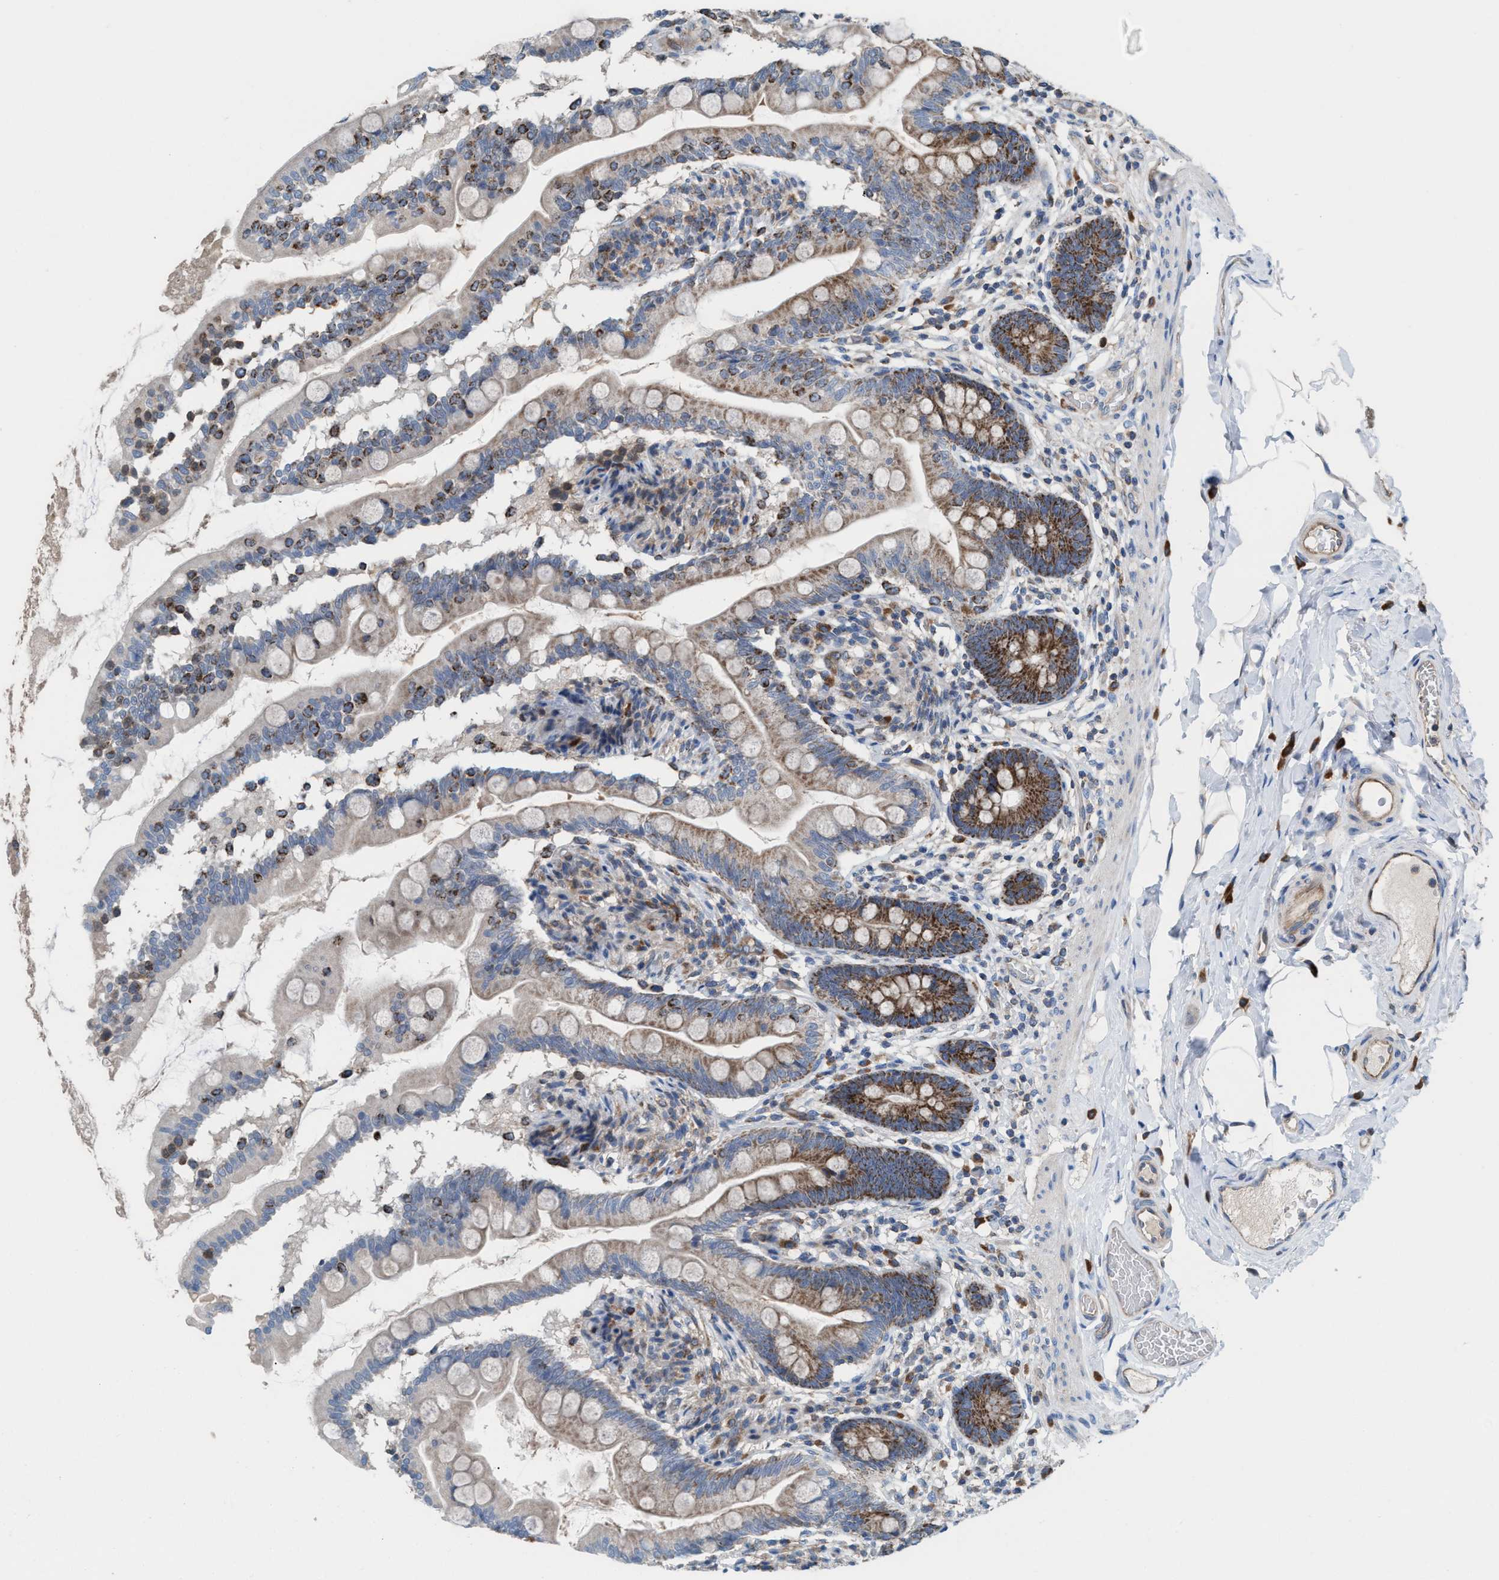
{"staining": {"intensity": "strong", "quantity": "25%-75%", "location": "cytoplasmic/membranous"}, "tissue": "small intestine", "cell_type": "Glandular cells", "image_type": "normal", "snomed": [{"axis": "morphology", "description": "Normal tissue, NOS"}, {"axis": "topography", "description": "Small intestine"}], "caption": "Brown immunohistochemical staining in normal small intestine reveals strong cytoplasmic/membranous positivity in approximately 25%-75% of glandular cells.", "gene": "MRM1", "patient": {"sex": "female", "age": 56}}